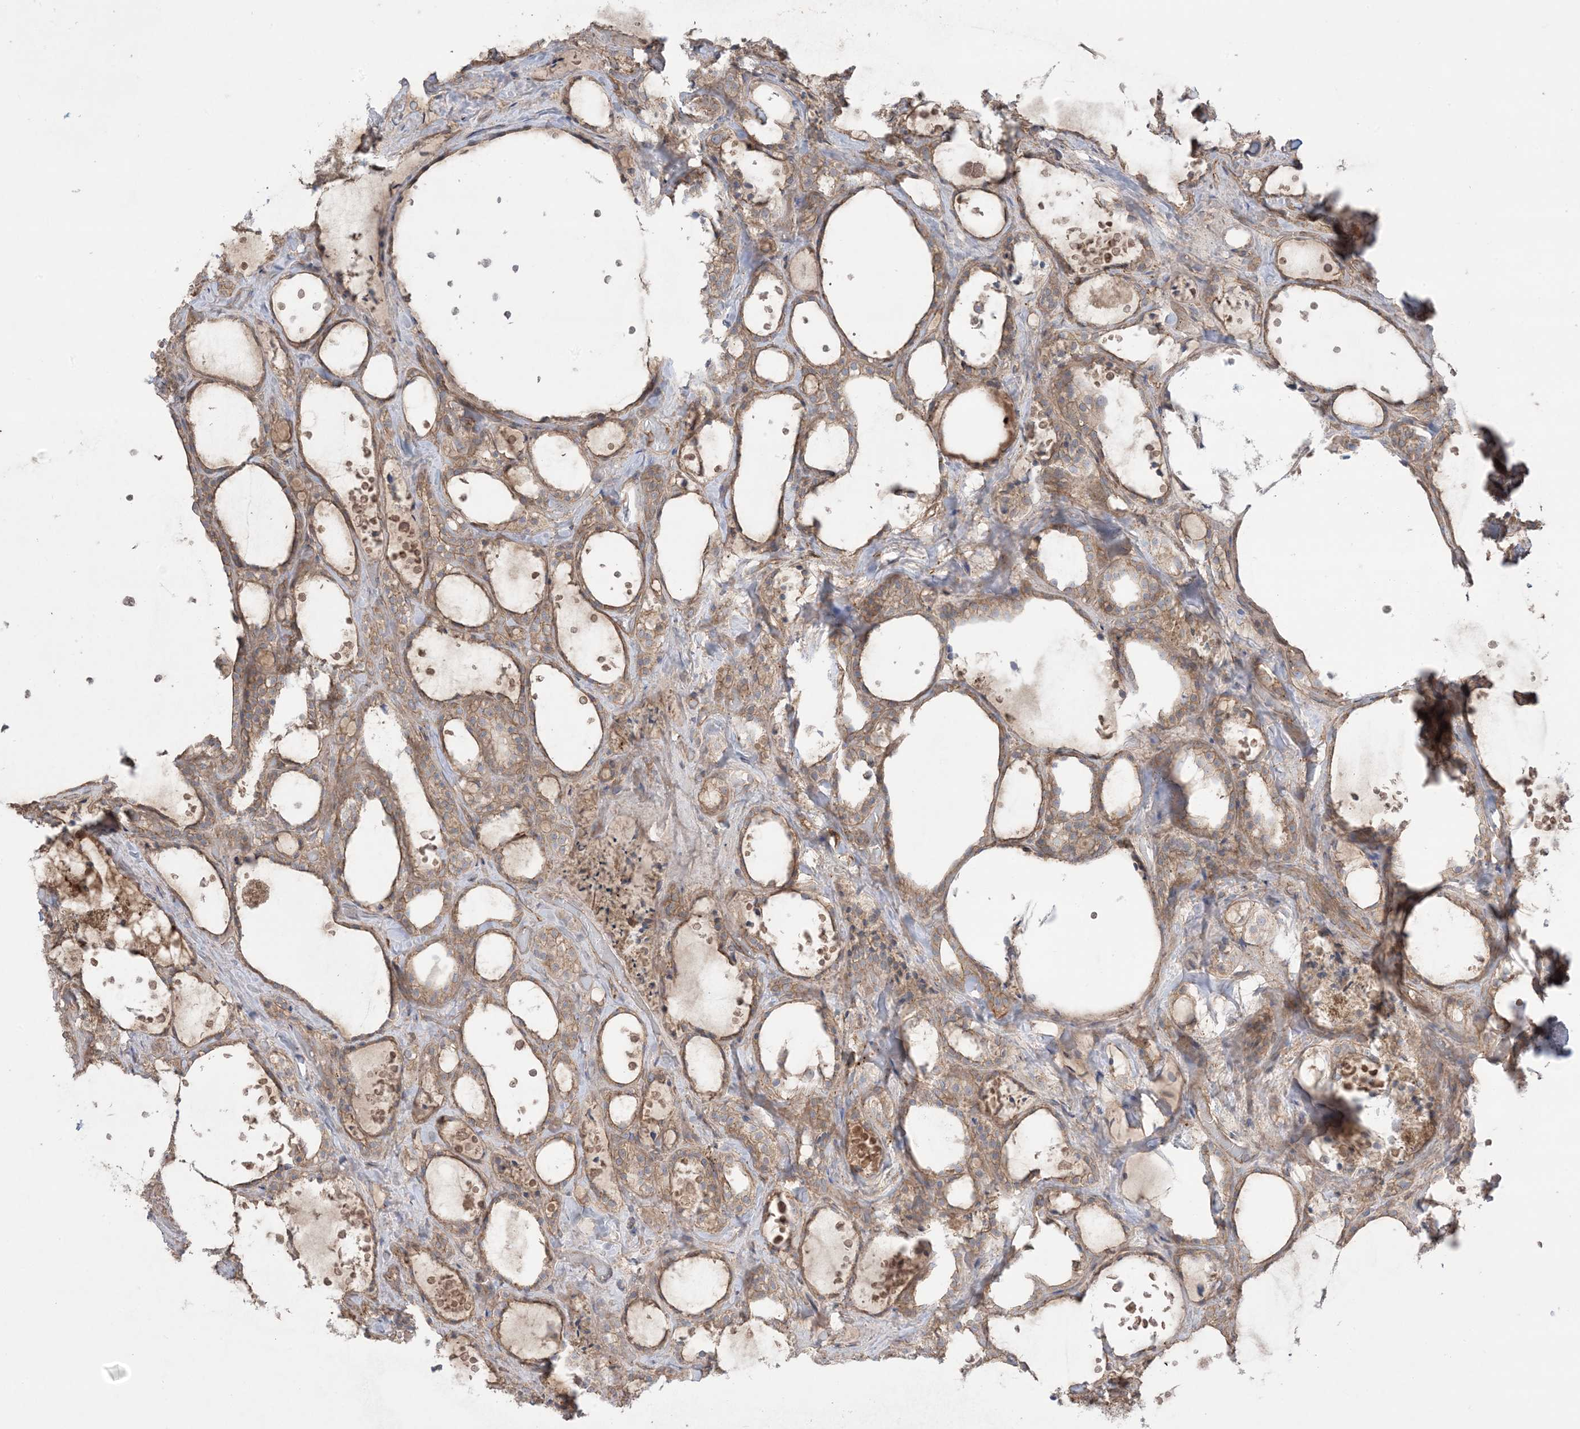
{"staining": {"intensity": "moderate", "quantity": ">75%", "location": "cytoplasmic/membranous"}, "tissue": "thyroid cancer", "cell_type": "Tumor cells", "image_type": "cancer", "snomed": [{"axis": "morphology", "description": "Papillary adenocarcinoma, NOS"}, {"axis": "topography", "description": "Thyroid gland"}], "caption": "Tumor cells exhibit moderate cytoplasmic/membranous staining in about >75% of cells in papillary adenocarcinoma (thyroid).", "gene": "CCNY", "patient": {"sex": "male", "age": 77}}